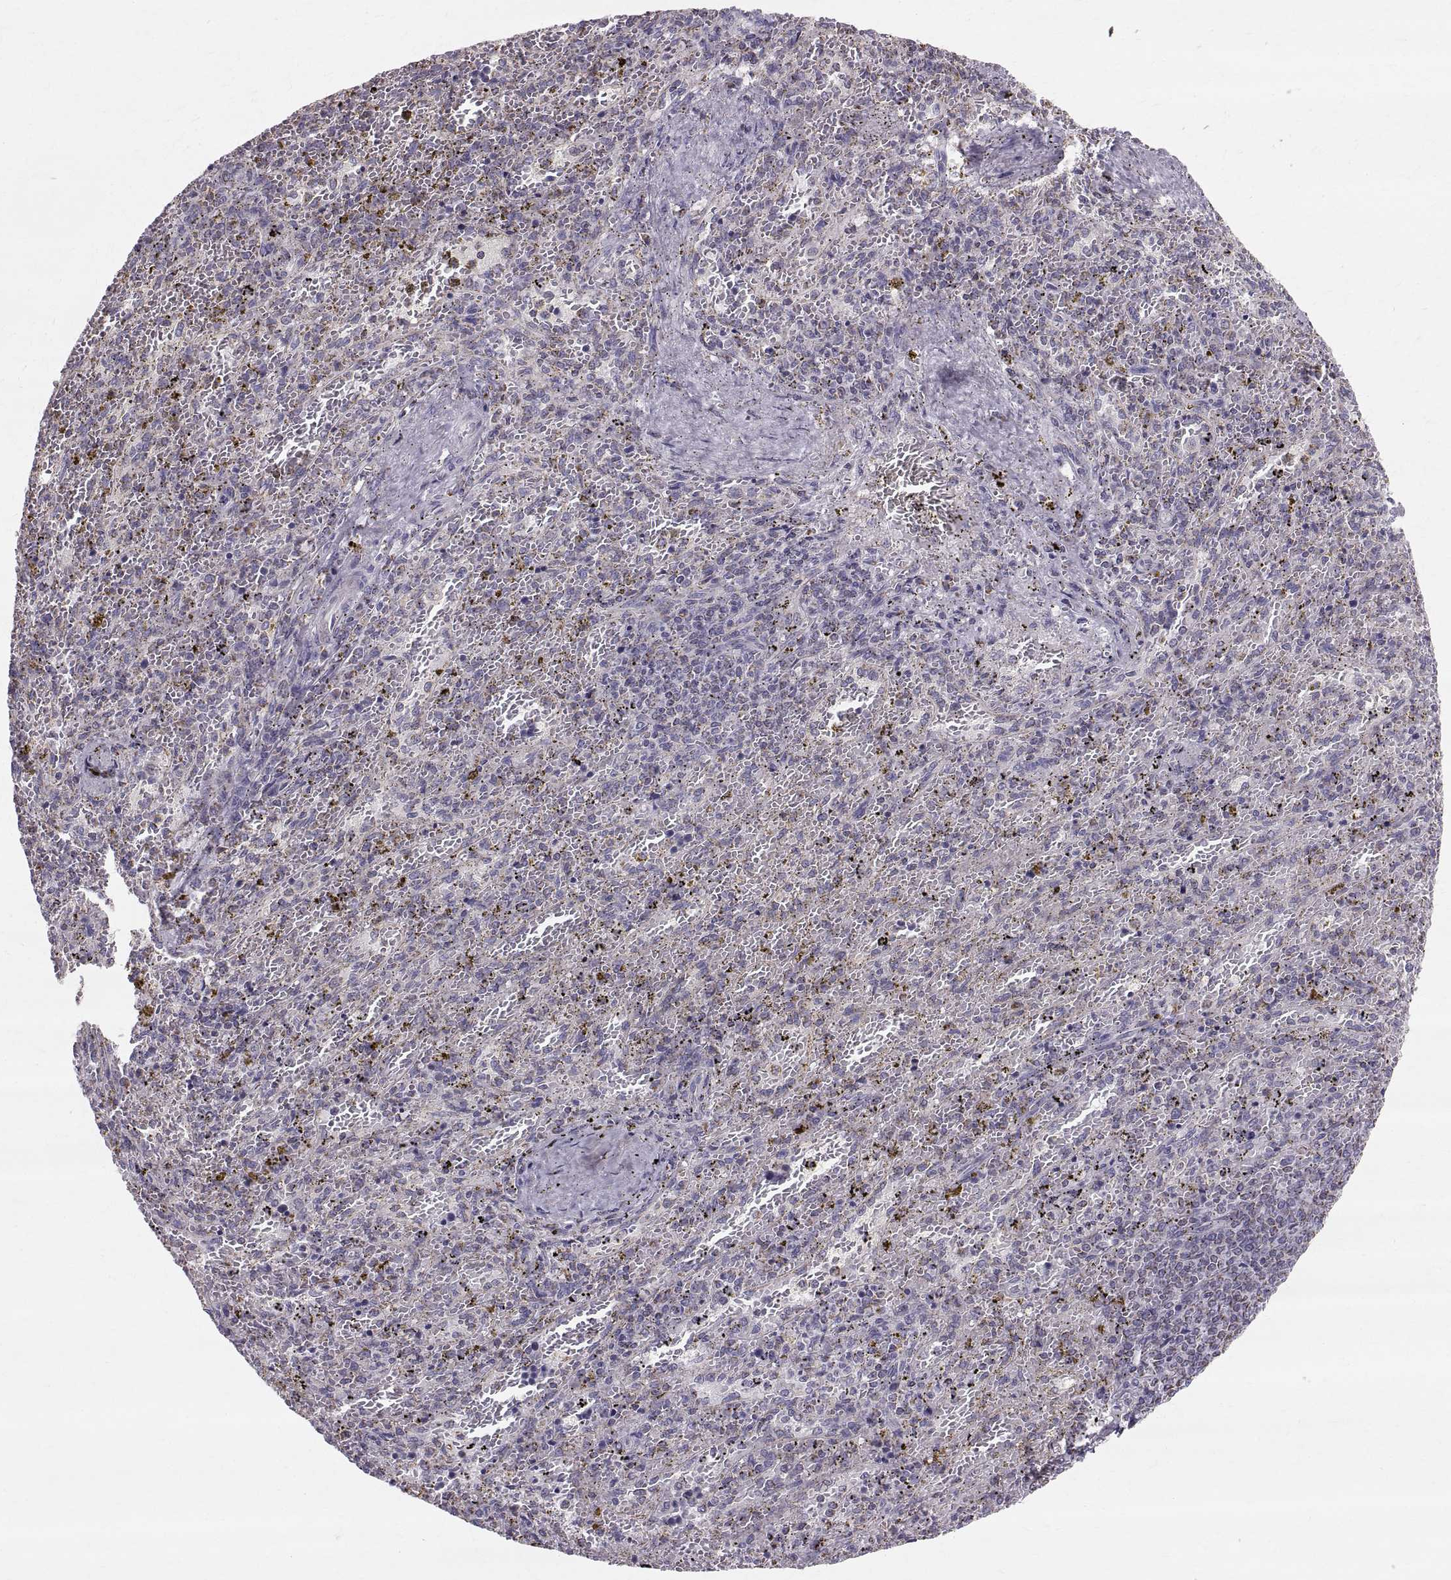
{"staining": {"intensity": "negative", "quantity": "none", "location": "none"}, "tissue": "spleen", "cell_type": "Cells in red pulp", "image_type": "normal", "snomed": [{"axis": "morphology", "description": "Normal tissue, NOS"}, {"axis": "topography", "description": "Spleen"}], "caption": "There is no significant positivity in cells in red pulp of spleen. The staining was performed using DAB (3,3'-diaminobenzidine) to visualize the protein expression in brown, while the nuclei were stained in blue with hematoxylin (Magnification: 20x).", "gene": "STMND1", "patient": {"sex": "female", "age": 50}}